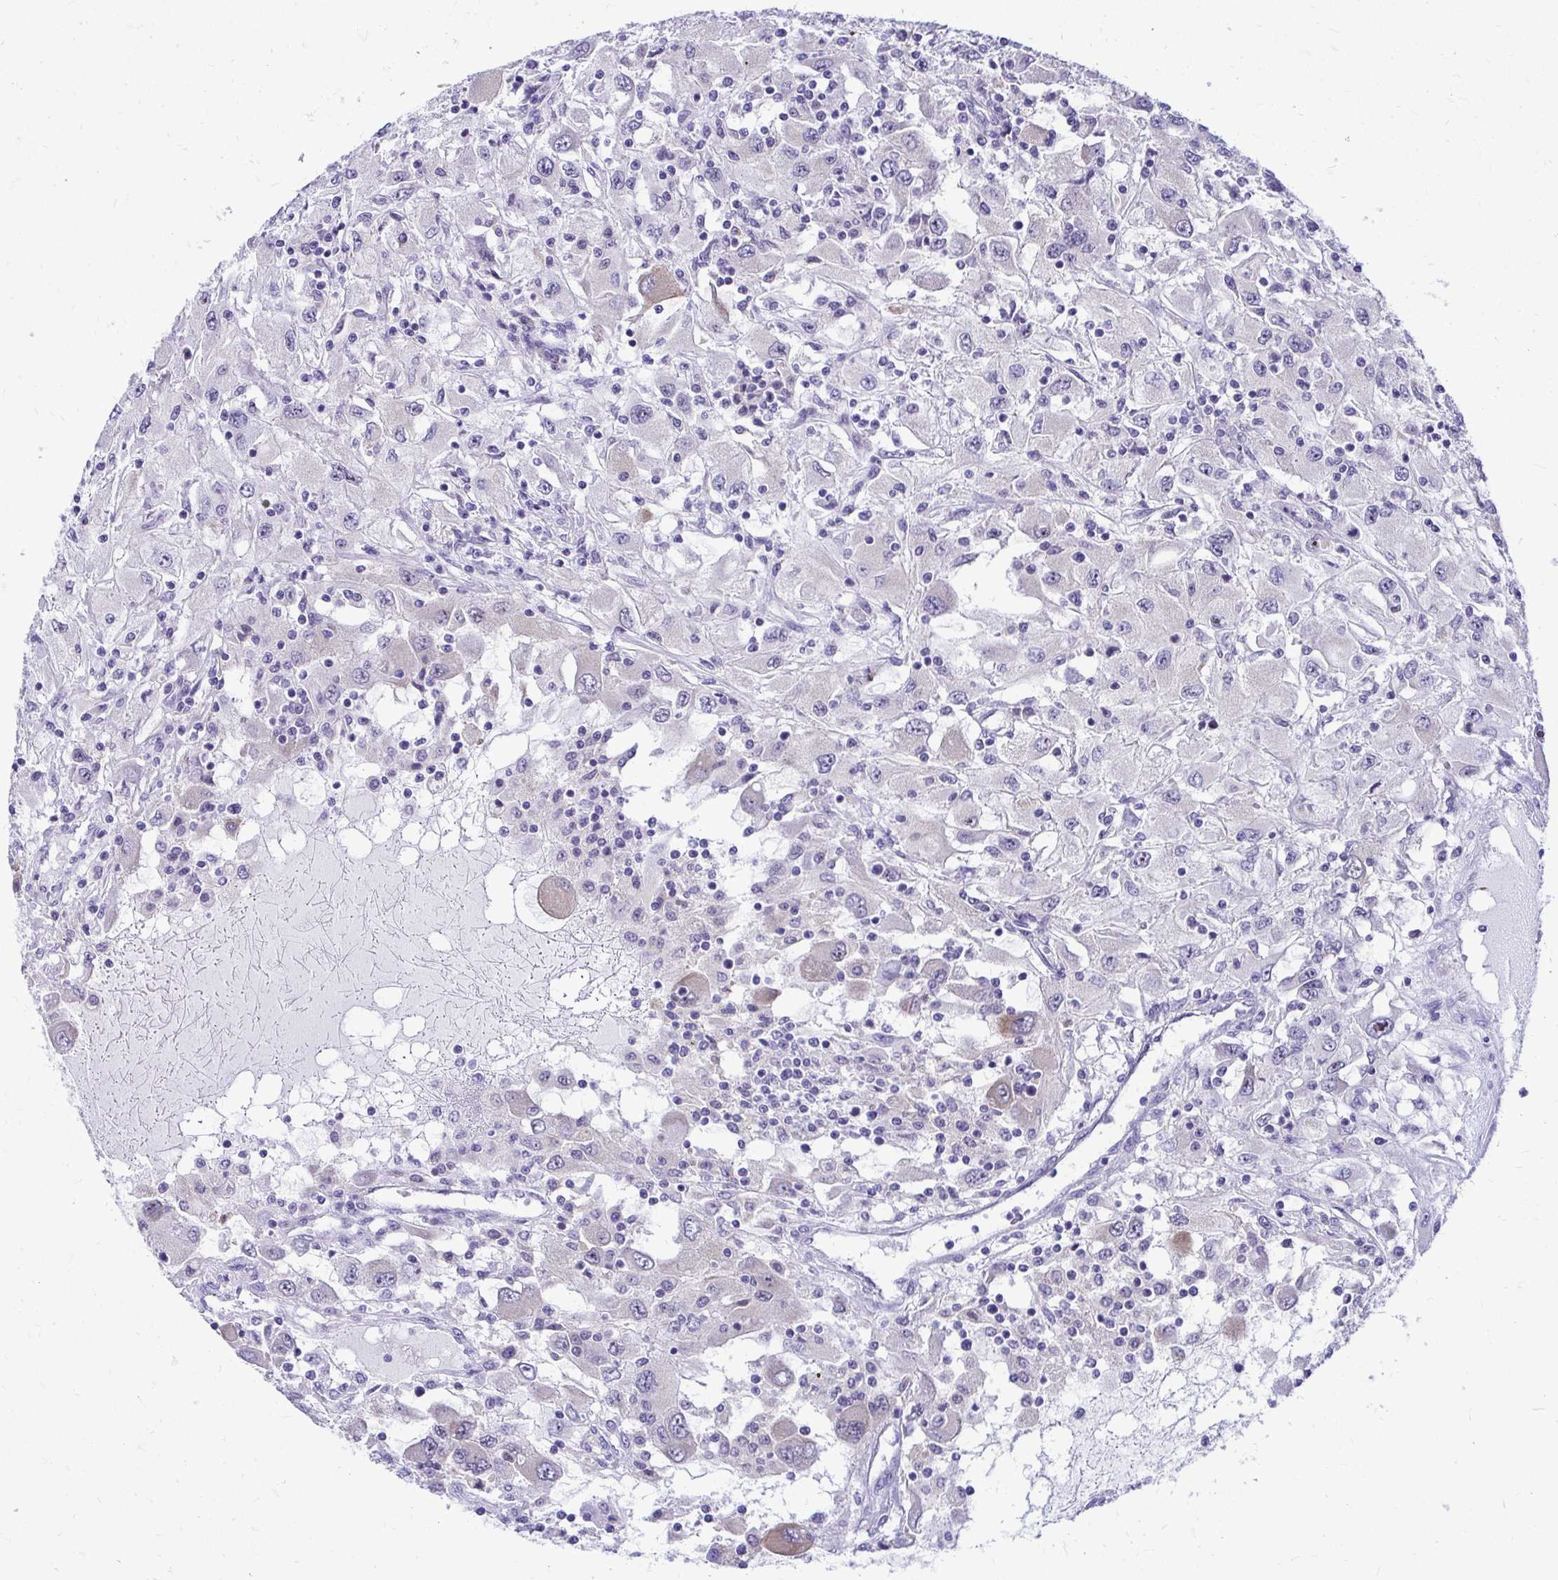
{"staining": {"intensity": "negative", "quantity": "none", "location": "none"}, "tissue": "renal cancer", "cell_type": "Tumor cells", "image_type": "cancer", "snomed": [{"axis": "morphology", "description": "Adenocarcinoma, NOS"}, {"axis": "topography", "description": "Kidney"}], "caption": "Human adenocarcinoma (renal) stained for a protein using immunohistochemistry reveals no staining in tumor cells.", "gene": "NIFK", "patient": {"sex": "female", "age": 67}}